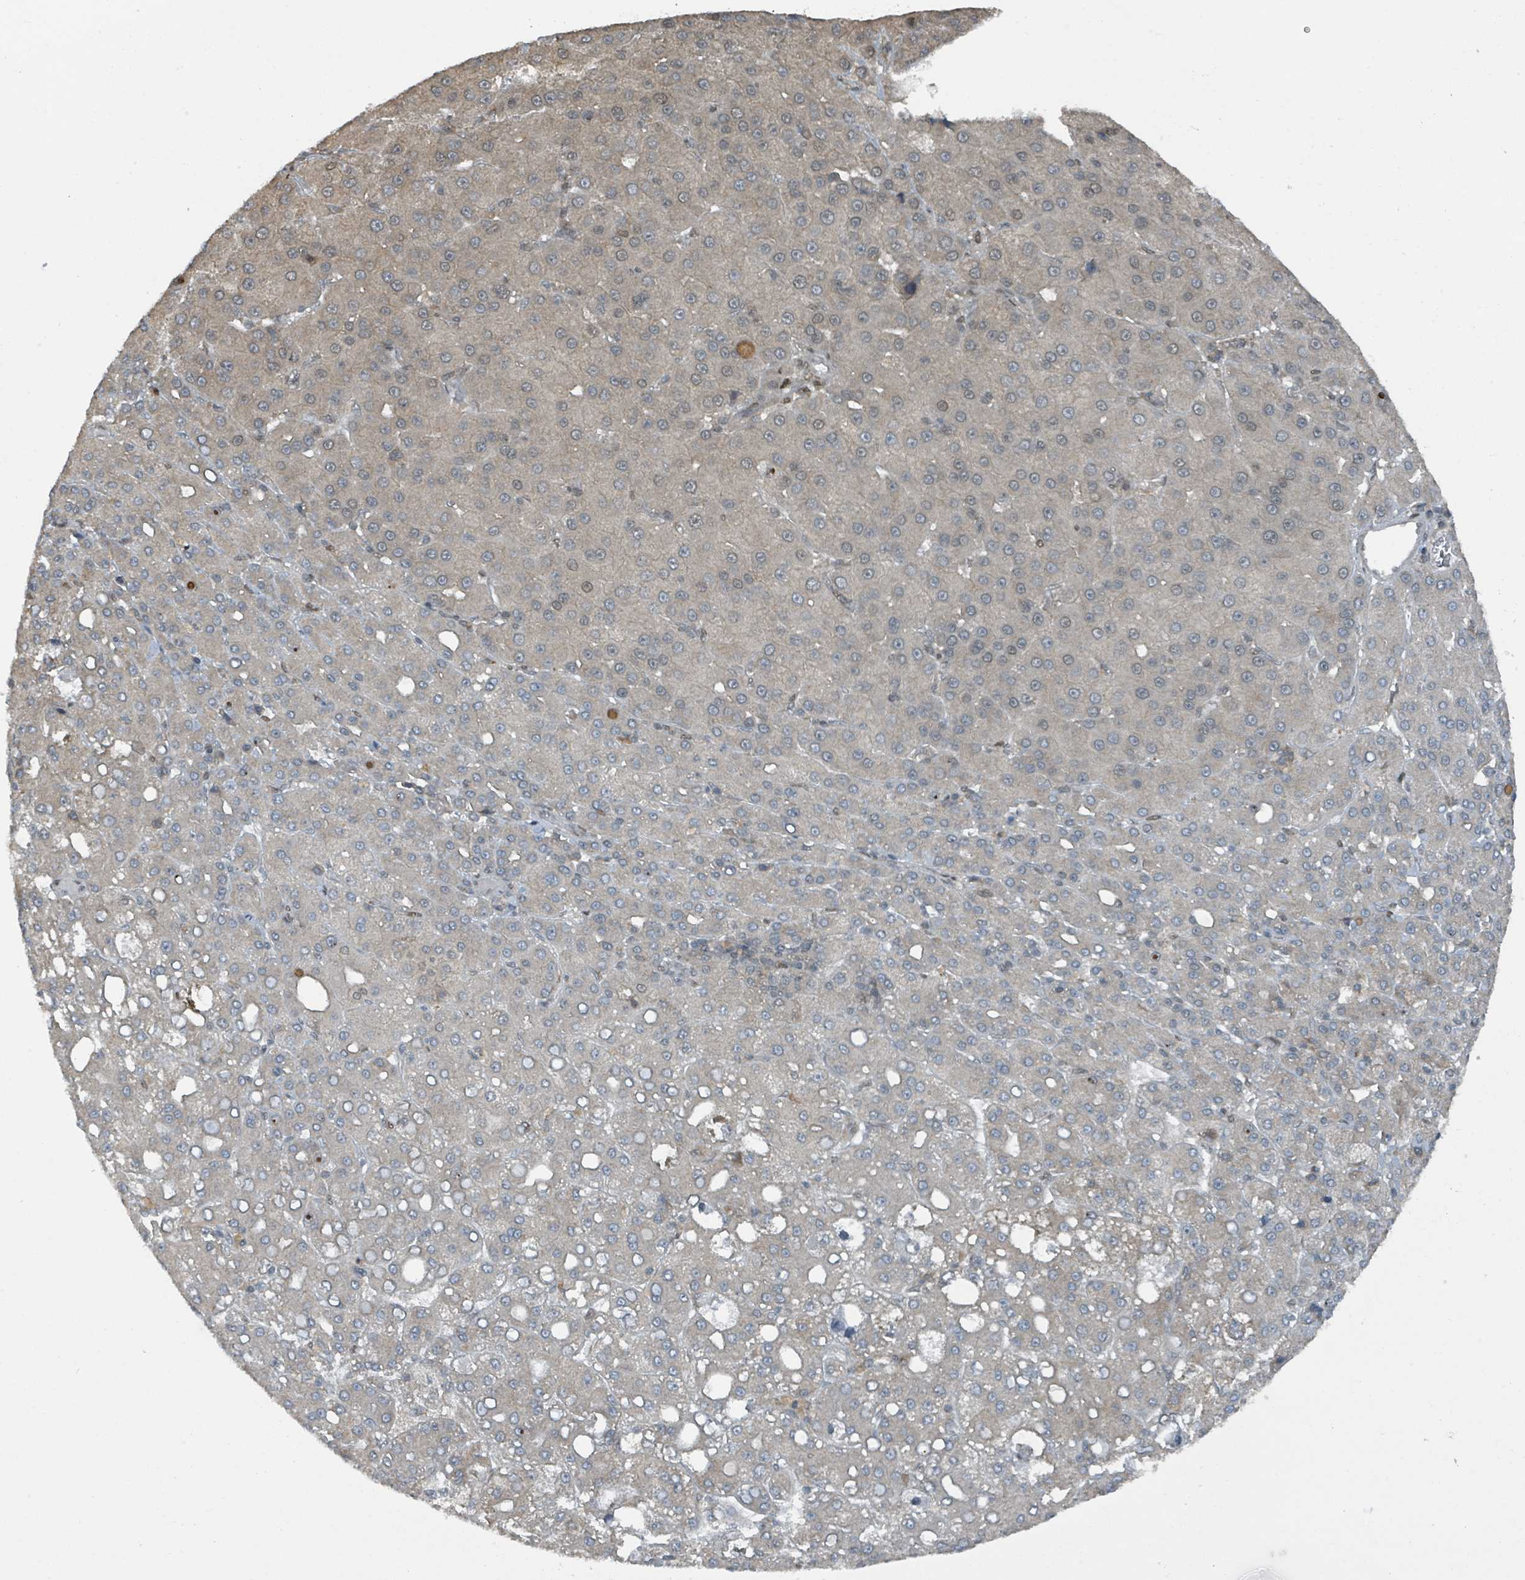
{"staining": {"intensity": "negative", "quantity": "none", "location": "none"}, "tissue": "liver cancer", "cell_type": "Tumor cells", "image_type": "cancer", "snomed": [{"axis": "morphology", "description": "Carcinoma, Hepatocellular, NOS"}, {"axis": "topography", "description": "Liver"}], "caption": "IHC photomicrograph of neoplastic tissue: human liver hepatocellular carcinoma stained with DAB (3,3'-diaminobenzidine) exhibits no significant protein expression in tumor cells. Nuclei are stained in blue.", "gene": "PHIP", "patient": {"sex": "male", "age": 65}}